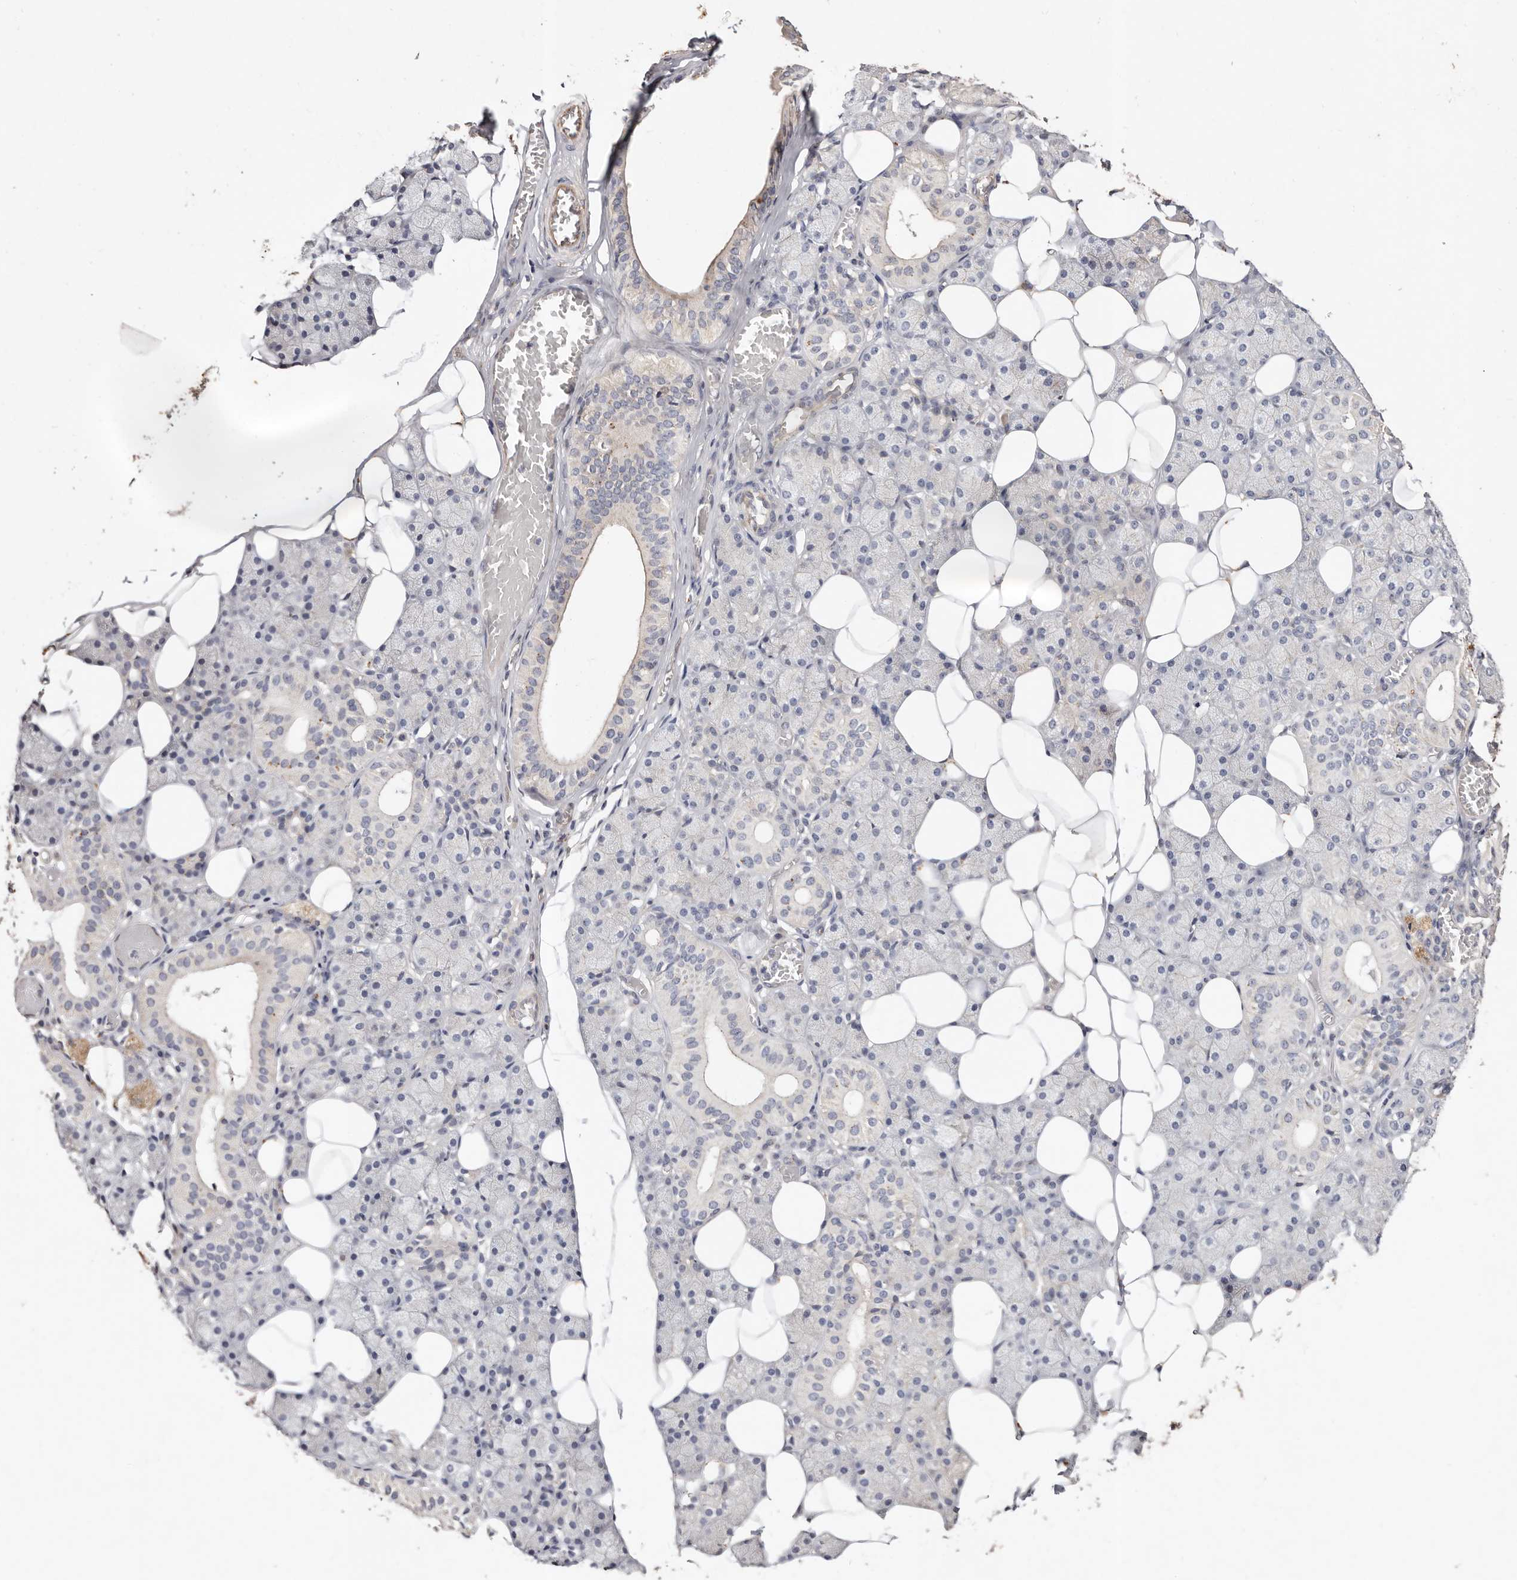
{"staining": {"intensity": "moderate", "quantity": "<25%", "location": "cytoplasmic/membranous"}, "tissue": "salivary gland", "cell_type": "Glandular cells", "image_type": "normal", "snomed": [{"axis": "morphology", "description": "Normal tissue, NOS"}, {"axis": "topography", "description": "Salivary gland"}], "caption": "Unremarkable salivary gland was stained to show a protein in brown. There is low levels of moderate cytoplasmic/membranous positivity in about <25% of glandular cells. (DAB (3,3'-diaminobenzidine) IHC with brightfield microscopy, high magnification).", "gene": "THBS3", "patient": {"sex": "female", "age": 33}}